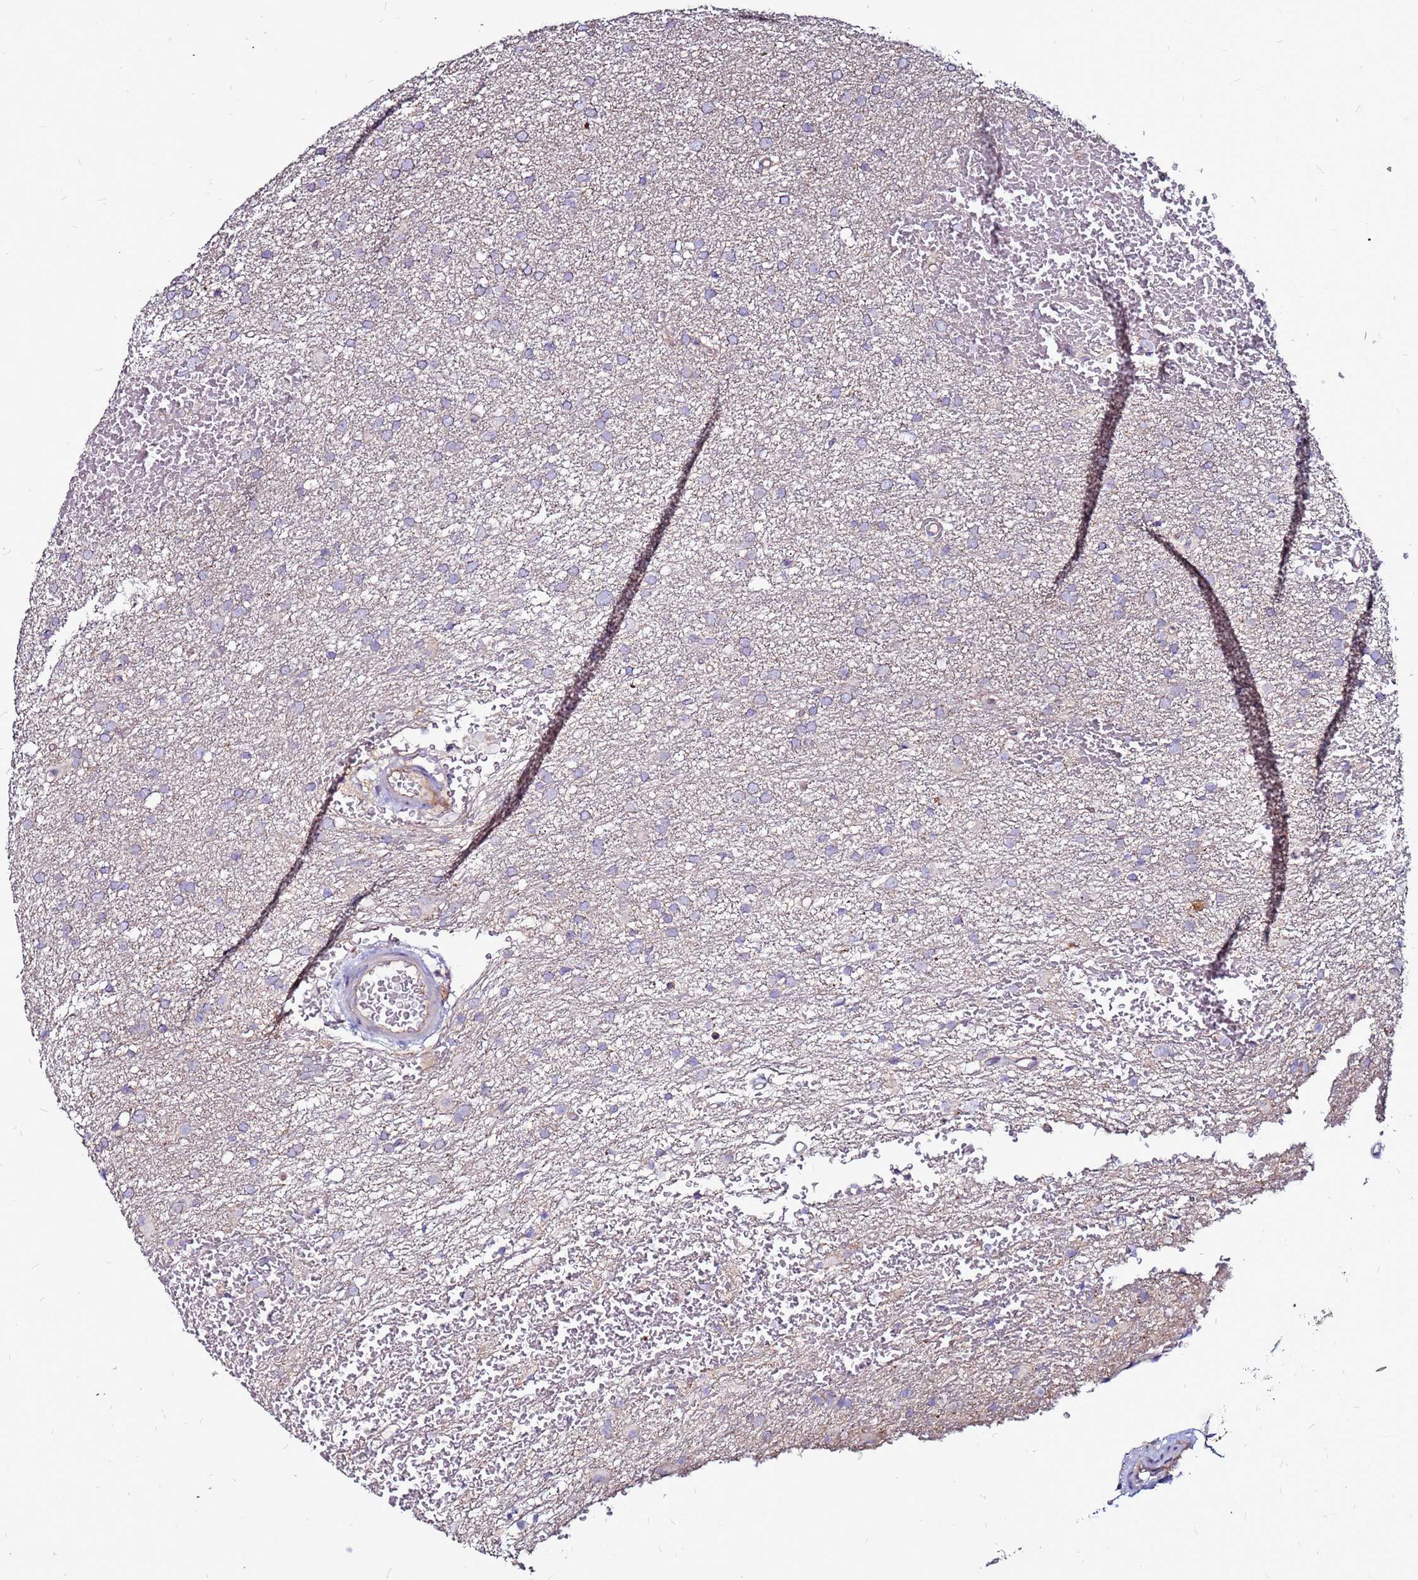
{"staining": {"intensity": "negative", "quantity": "none", "location": "none"}, "tissue": "glioma", "cell_type": "Tumor cells", "image_type": "cancer", "snomed": [{"axis": "morphology", "description": "Glioma, malignant, High grade"}, {"axis": "topography", "description": "Cerebral cortex"}], "caption": "This is an IHC micrograph of human malignant high-grade glioma. There is no expression in tumor cells.", "gene": "NRN1L", "patient": {"sex": "female", "age": 36}}